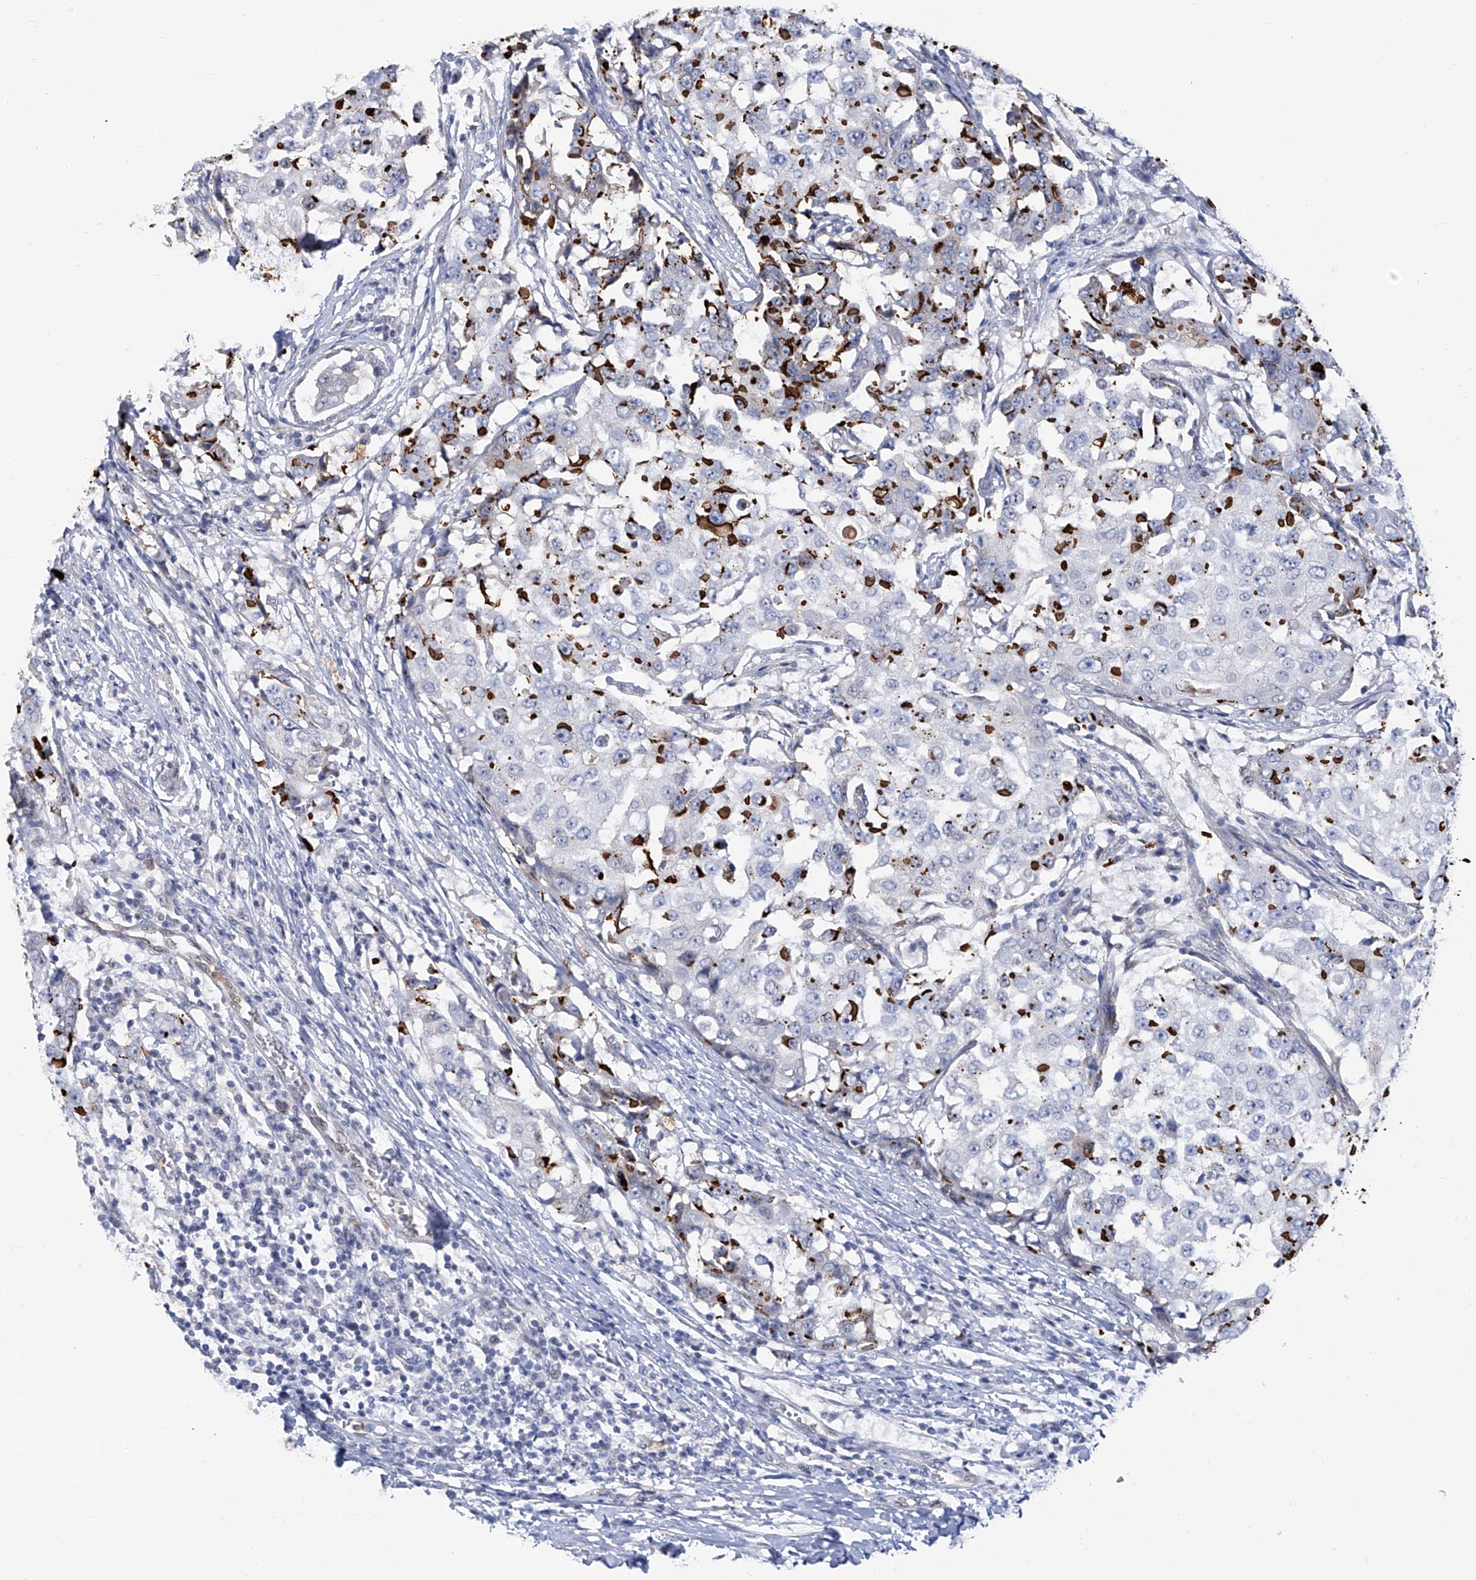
{"staining": {"intensity": "moderate", "quantity": "<25%", "location": "cytoplasmic/membranous"}, "tissue": "breast cancer", "cell_type": "Tumor cells", "image_type": "cancer", "snomed": [{"axis": "morphology", "description": "Duct carcinoma"}, {"axis": "topography", "description": "Breast"}], "caption": "This is a micrograph of immunohistochemistry staining of breast cancer, which shows moderate staining in the cytoplasmic/membranous of tumor cells.", "gene": "PHF20", "patient": {"sex": "female", "age": 27}}